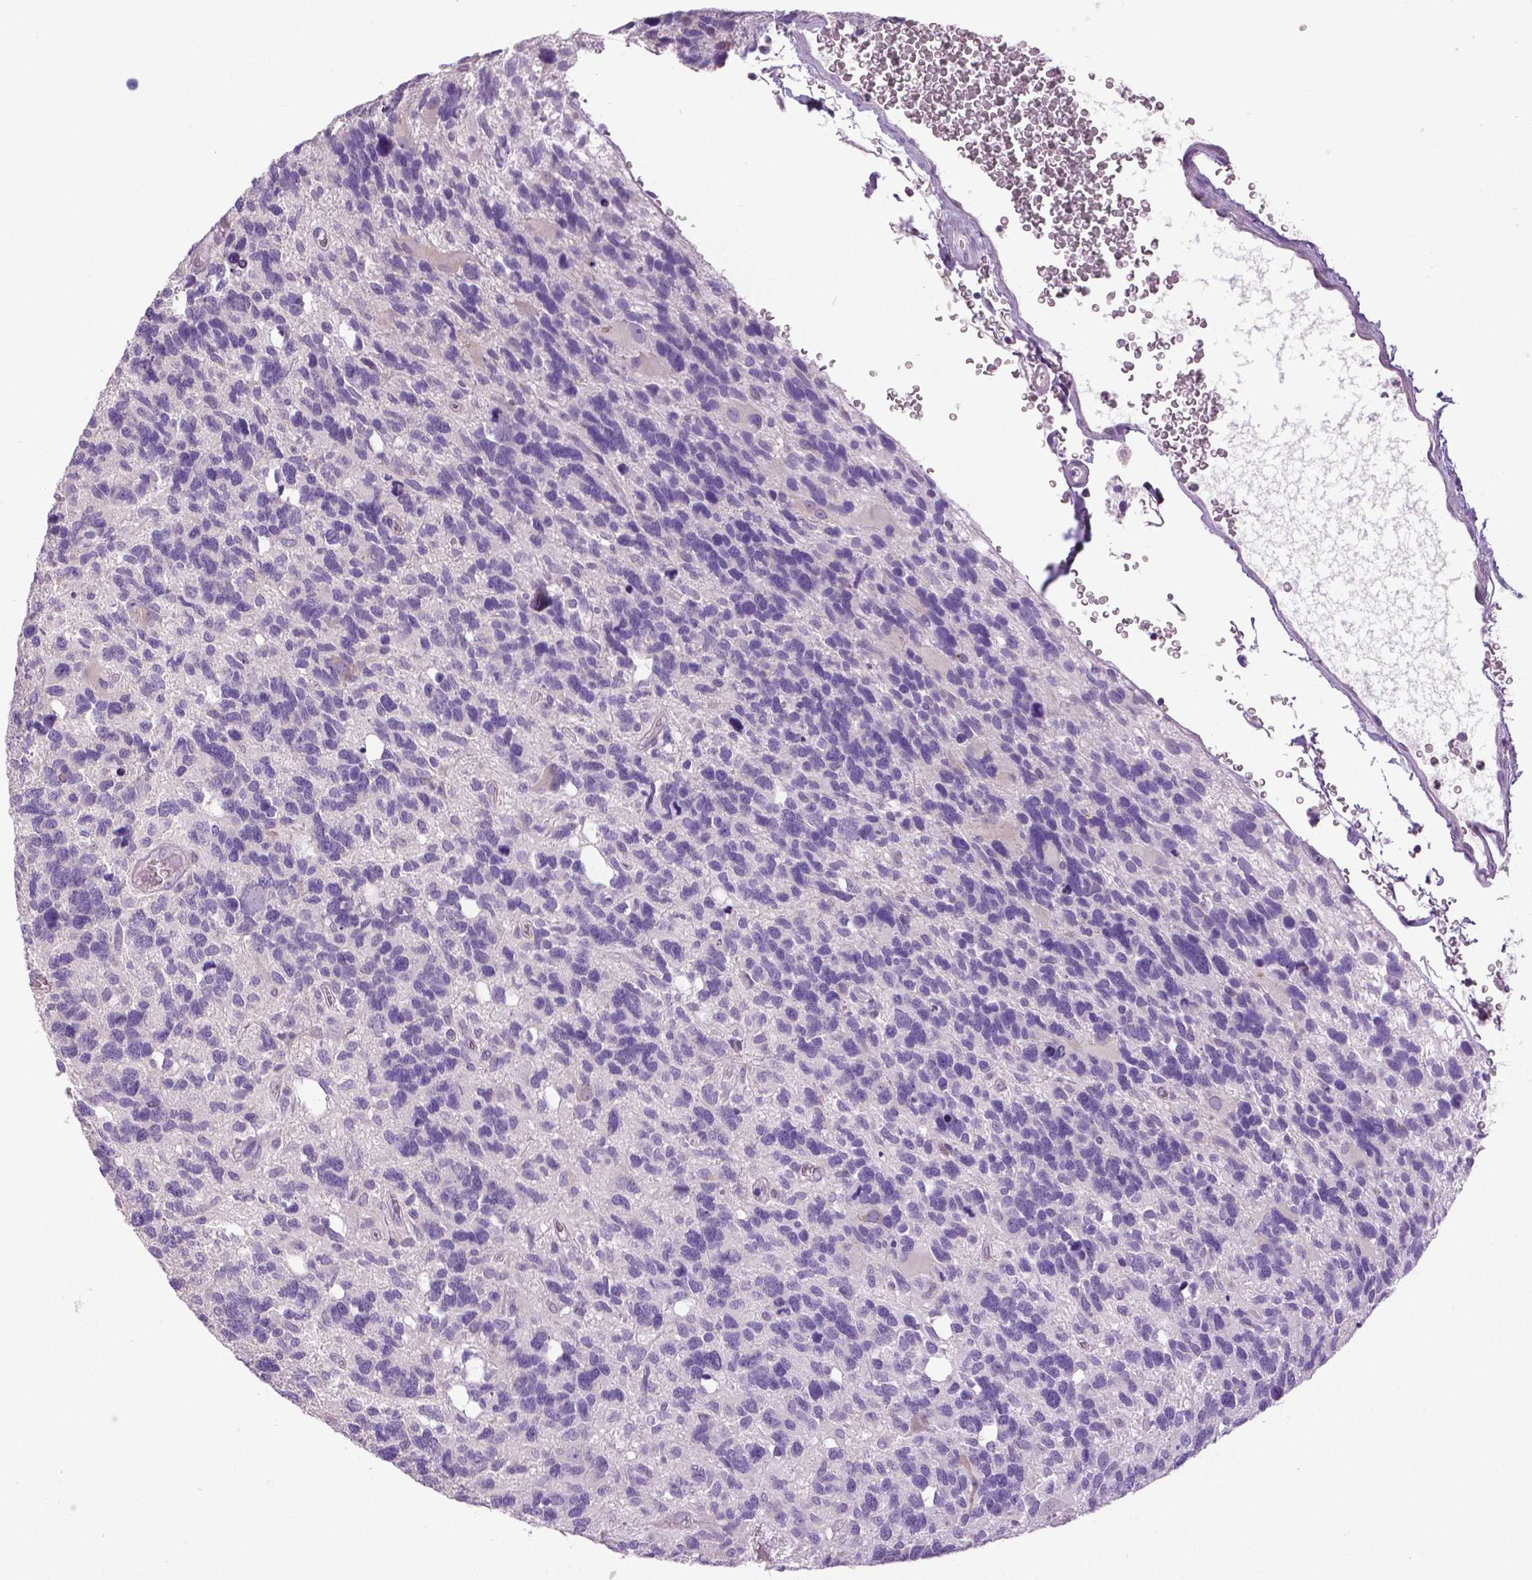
{"staining": {"intensity": "negative", "quantity": "none", "location": "none"}, "tissue": "glioma", "cell_type": "Tumor cells", "image_type": "cancer", "snomed": [{"axis": "morphology", "description": "Glioma, malignant, High grade"}, {"axis": "topography", "description": "Brain"}], "caption": "DAB (3,3'-diaminobenzidine) immunohistochemical staining of glioma displays no significant staining in tumor cells. (Stains: DAB immunohistochemistry (IHC) with hematoxylin counter stain, Microscopy: brightfield microscopy at high magnification).", "gene": "DNAH12", "patient": {"sex": "male", "age": 49}}